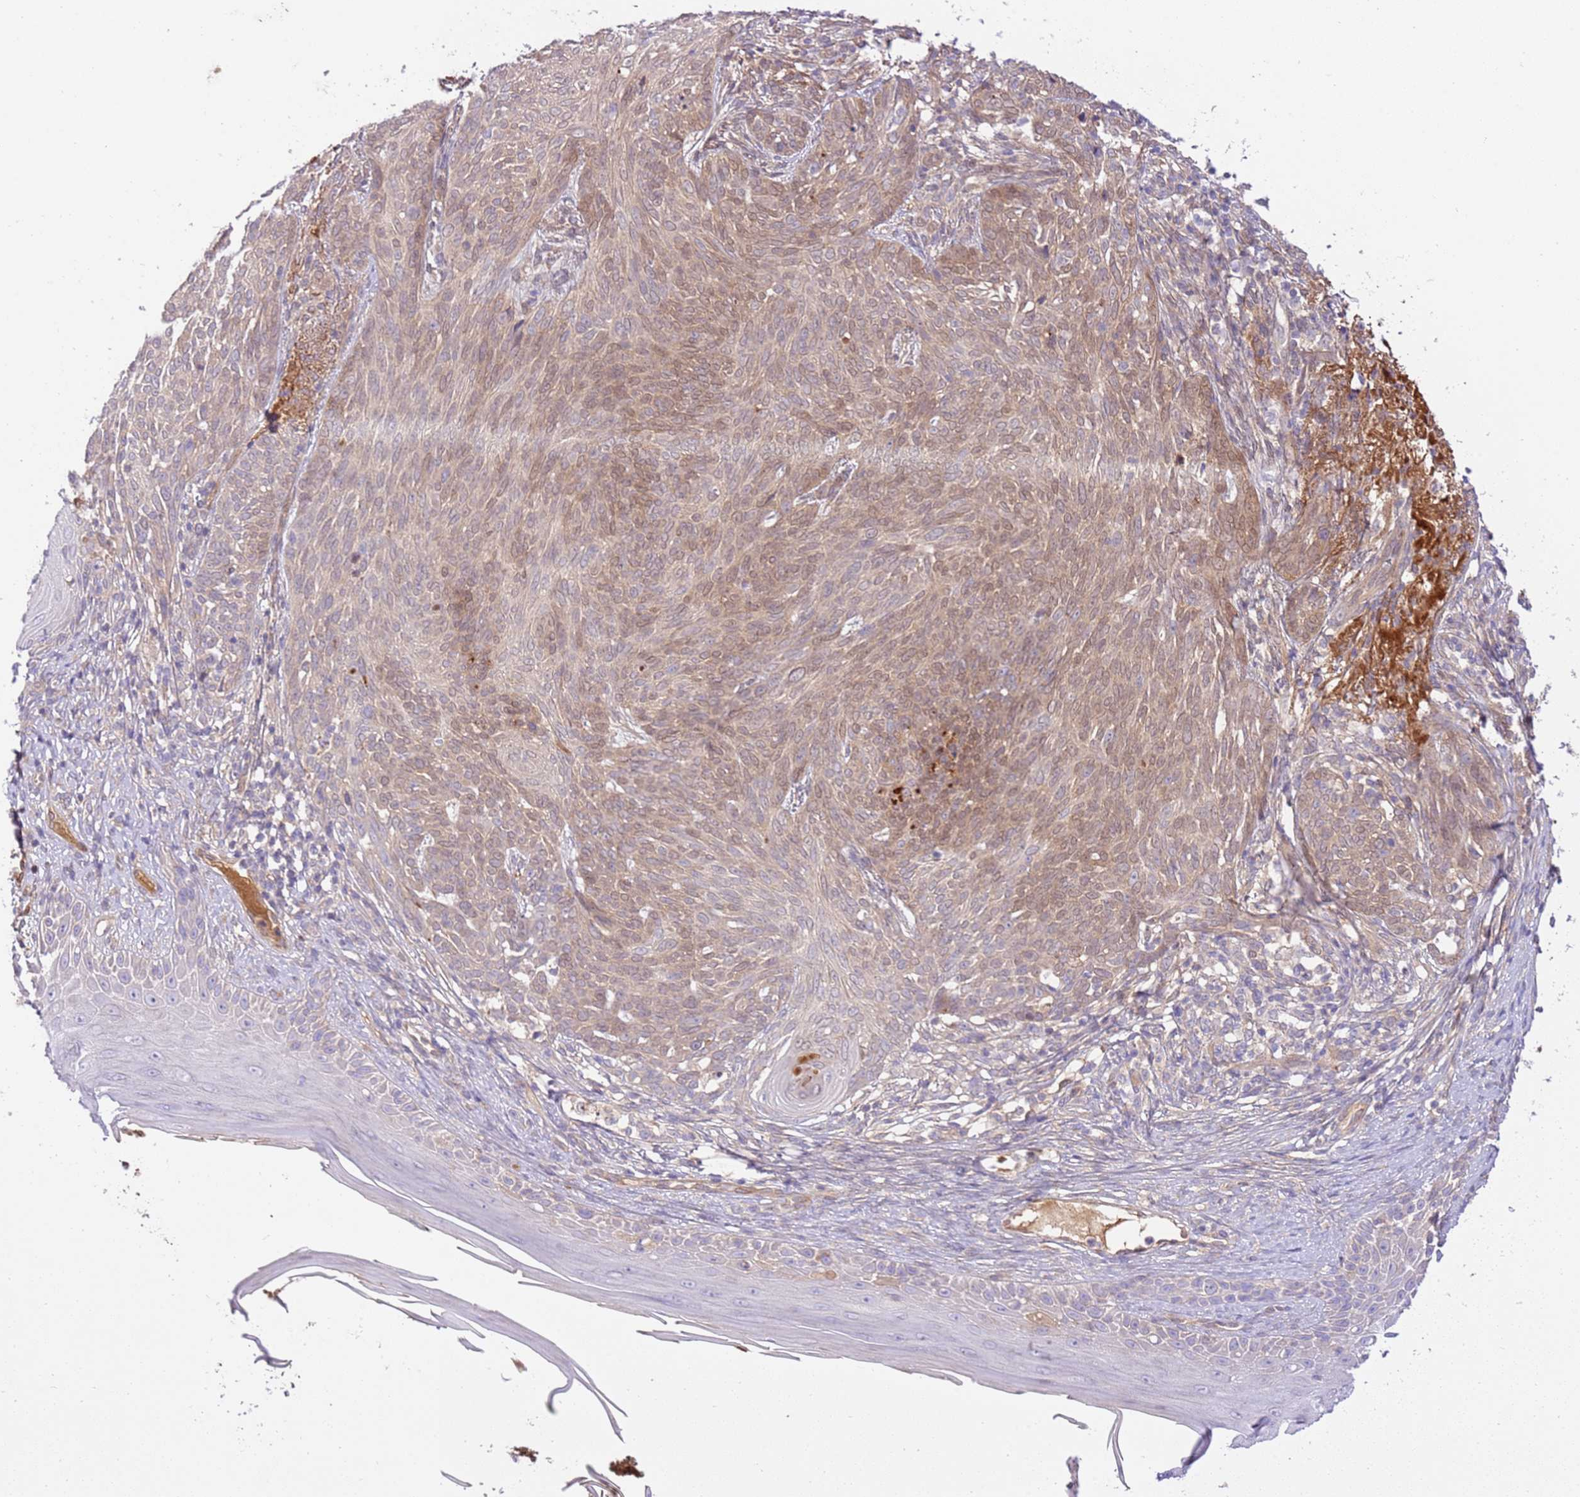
{"staining": {"intensity": "weak", "quantity": "25%-75%", "location": "cytoplasmic/membranous,nuclear"}, "tissue": "skin cancer", "cell_type": "Tumor cells", "image_type": "cancer", "snomed": [{"axis": "morphology", "description": "Basal cell carcinoma"}, {"axis": "topography", "description": "Skin"}], "caption": "DAB immunohistochemical staining of human skin cancer shows weak cytoplasmic/membranous and nuclear protein positivity in about 25%-75% of tumor cells.", "gene": "C8G", "patient": {"sex": "female", "age": 86}}